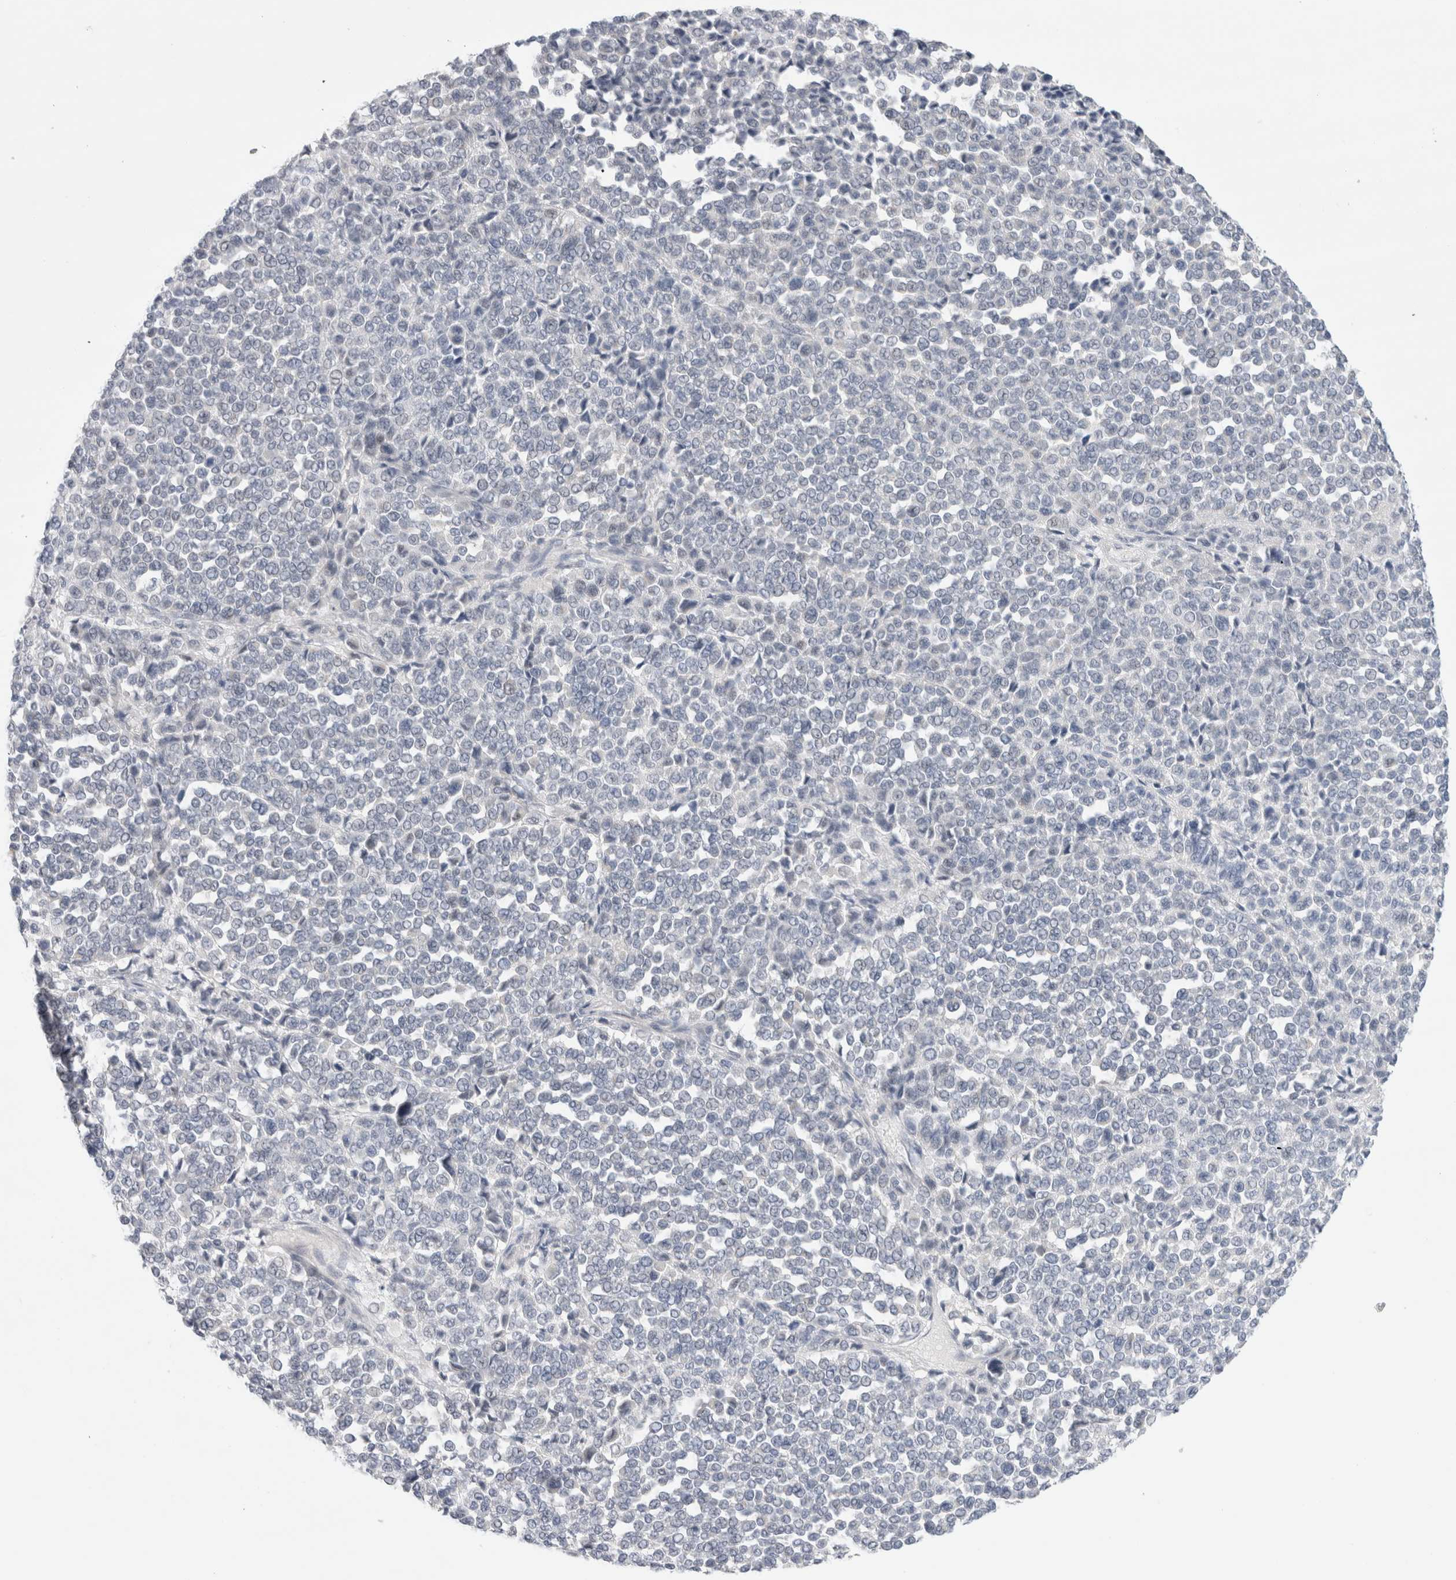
{"staining": {"intensity": "negative", "quantity": "none", "location": "none"}, "tissue": "melanoma", "cell_type": "Tumor cells", "image_type": "cancer", "snomed": [{"axis": "morphology", "description": "Malignant melanoma, Metastatic site"}, {"axis": "topography", "description": "Pancreas"}], "caption": "Tumor cells show no significant expression in melanoma.", "gene": "SLC22A12", "patient": {"sex": "female", "age": 30}}